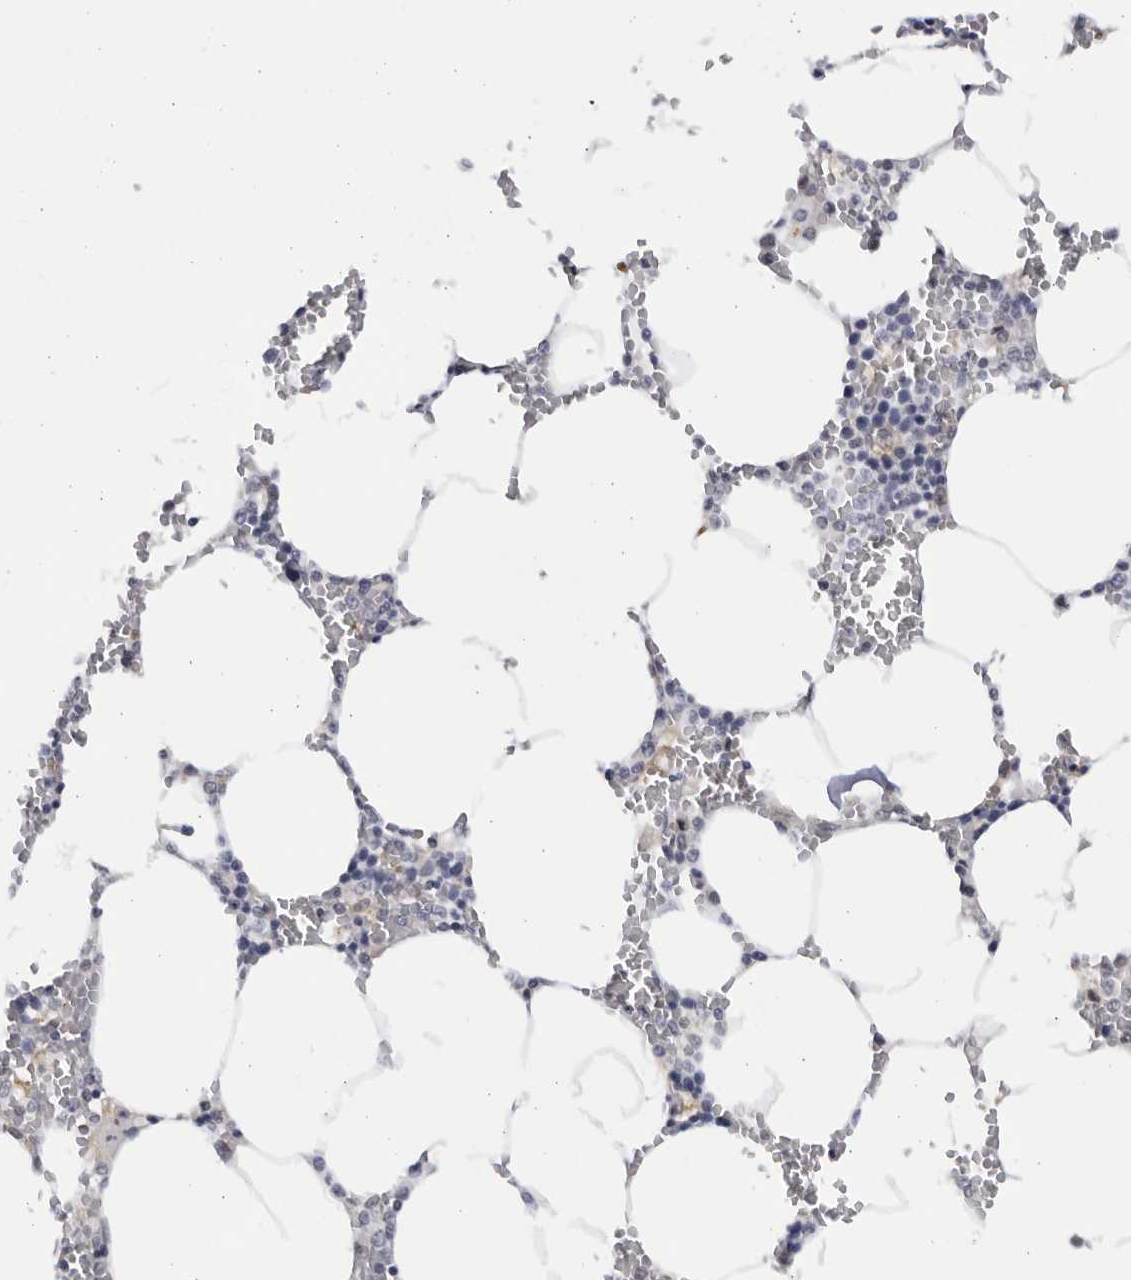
{"staining": {"intensity": "negative", "quantity": "none", "location": "none"}, "tissue": "bone marrow", "cell_type": "Hematopoietic cells", "image_type": "normal", "snomed": [{"axis": "morphology", "description": "Normal tissue, NOS"}, {"axis": "topography", "description": "Bone marrow"}], "caption": "Immunohistochemistry image of benign bone marrow: bone marrow stained with DAB demonstrates no significant protein positivity in hematopoietic cells.", "gene": "SLC25A22", "patient": {"sex": "male", "age": 70}}